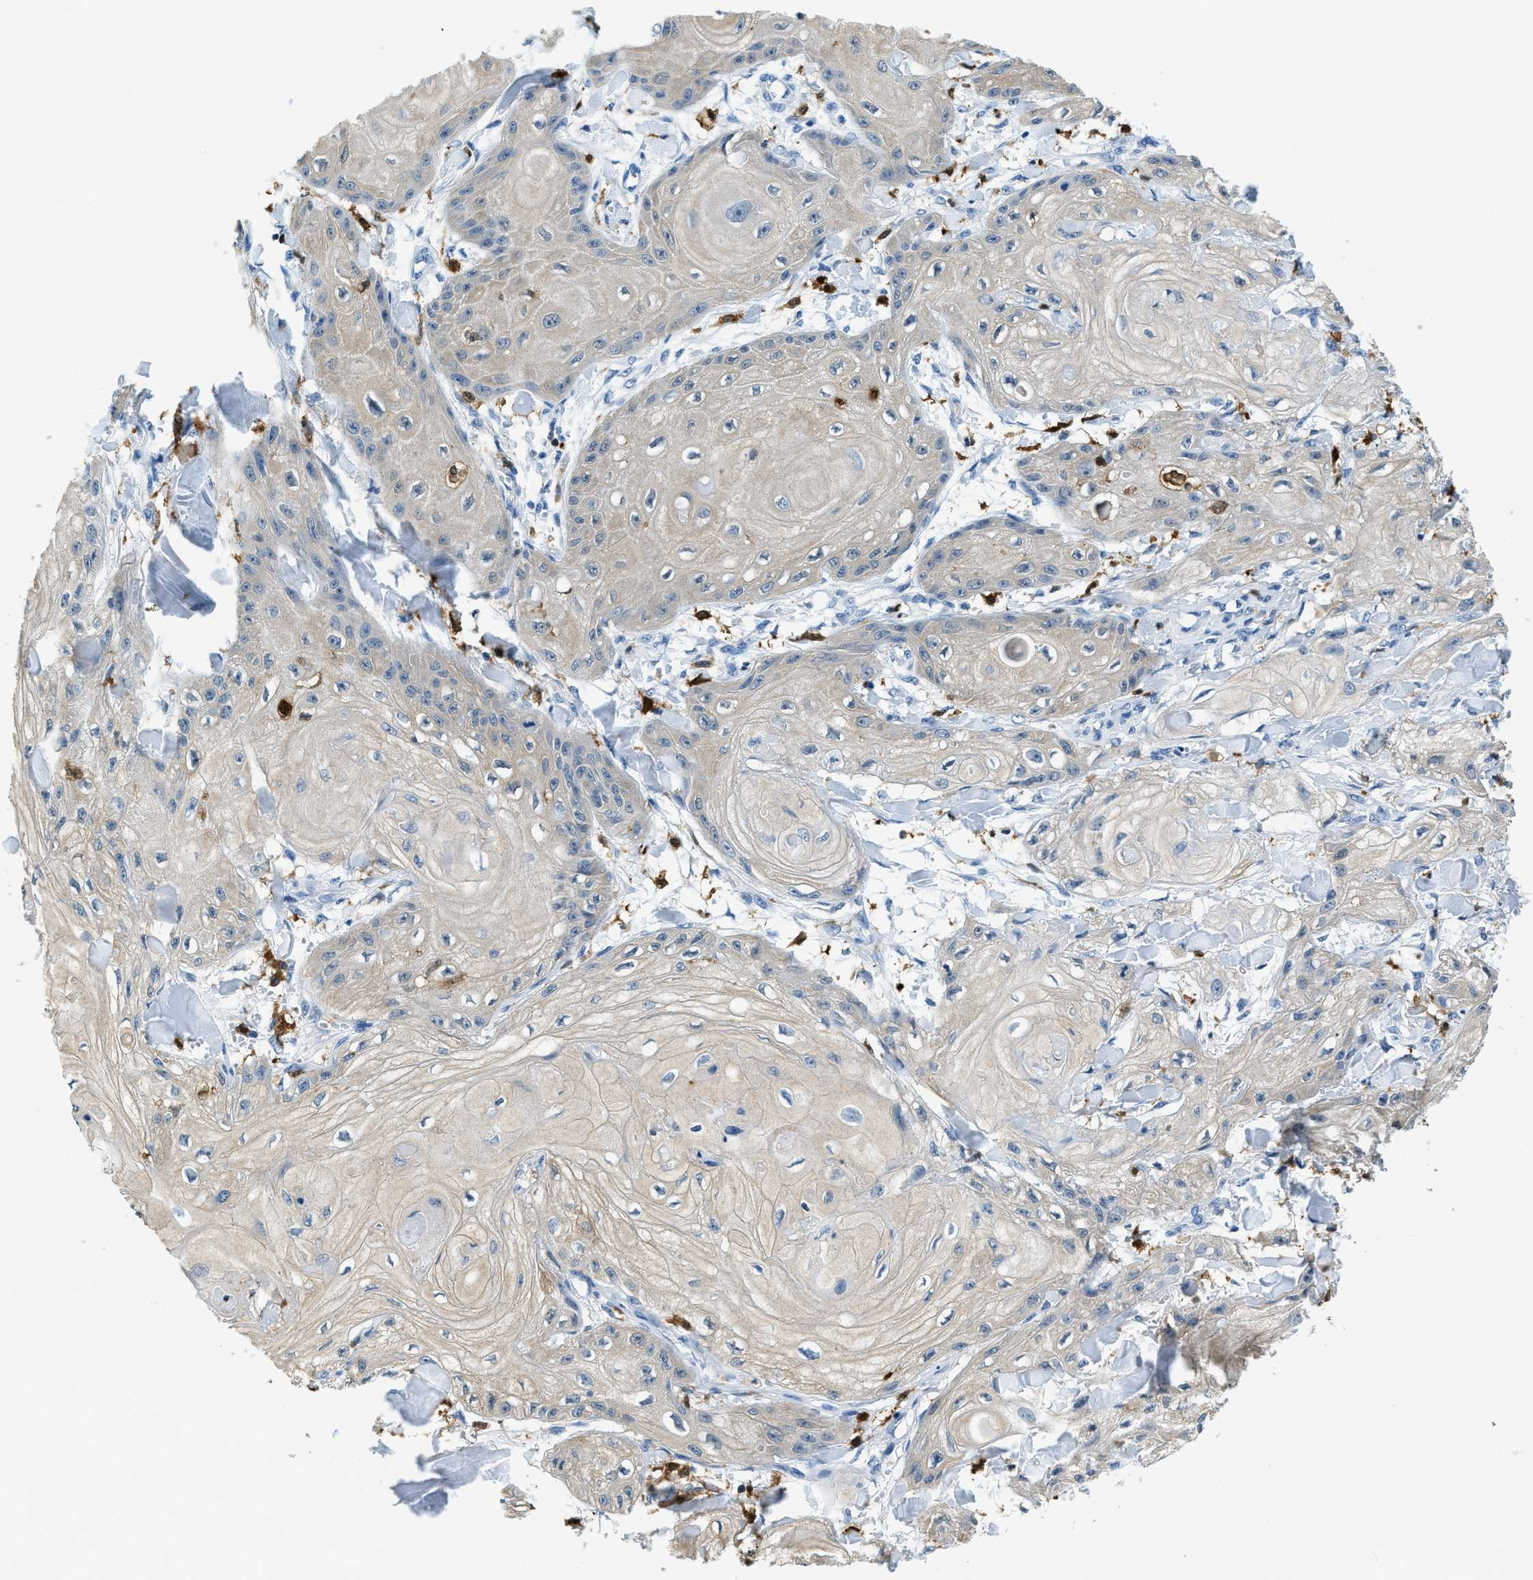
{"staining": {"intensity": "weak", "quantity": "<25%", "location": "cytoplasmic/membranous"}, "tissue": "skin cancer", "cell_type": "Tumor cells", "image_type": "cancer", "snomed": [{"axis": "morphology", "description": "Squamous cell carcinoma, NOS"}, {"axis": "topography", "description": "Skin"}], "caption": "This is an IHC image of human skin cancer. There is no staining in tumor cells.", "gene": "CAPG", "patient": {"sex": "male", "age": 74}}